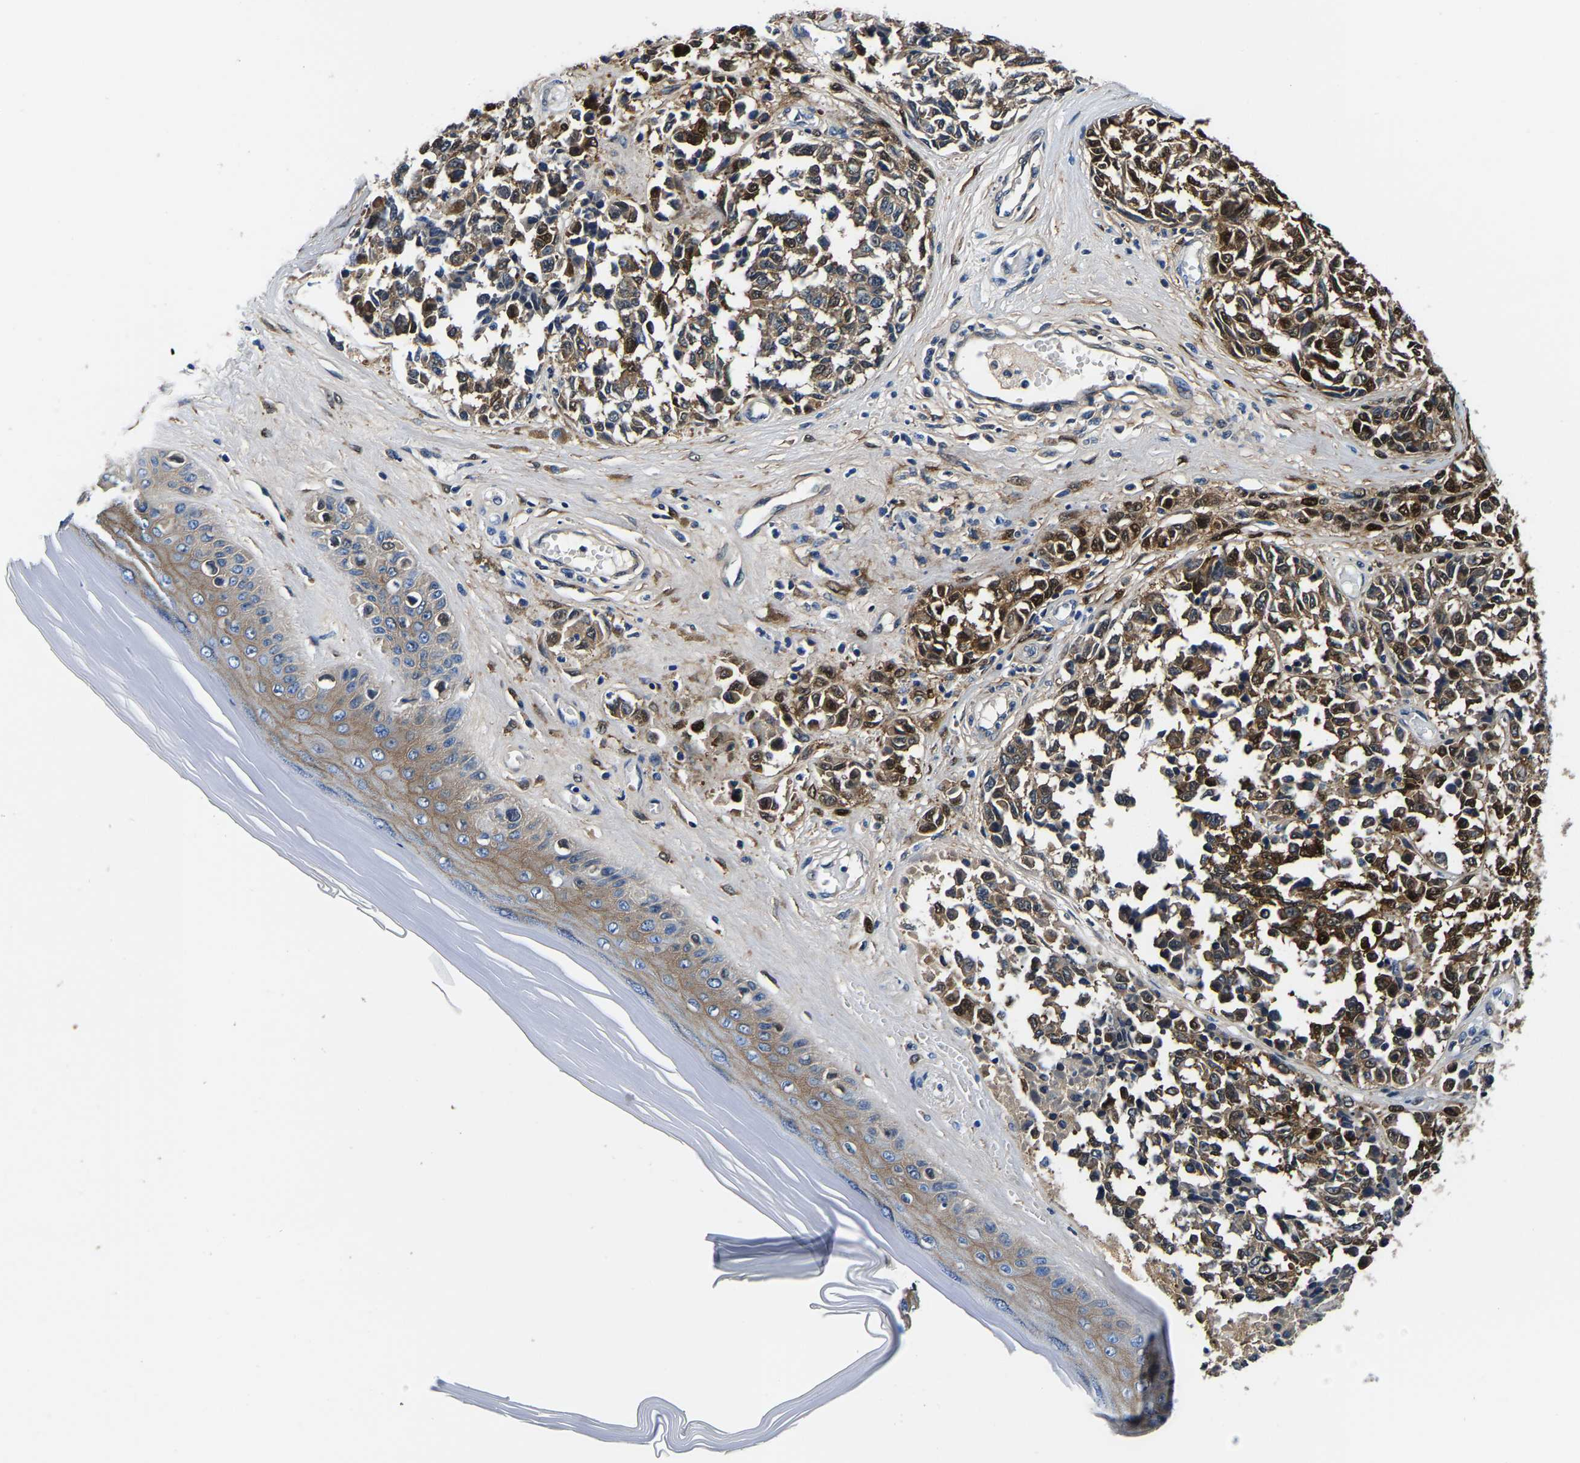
{"staining": {"intensity": "moderate", "quantity": ">75%", "location": "cytoplasmic/membranous,nuclear"}, "tissue": "melanoma", "cell_type": "Tumor cells", "image_type": "cancer", "snomed": [{"axis": "morphology", "description": "Malignant melanoma, NOS"}, {"axis": "topography", "description": "Skin"}], "caption": "Brown immunohistochemical staining in human malignant melanoma exhibits moderate cytoplasmic/membranous and nuclear expression in about >75% of tumor cells.", "gene": "S100A13", "patient": {"sex": "female", "age": 64}}